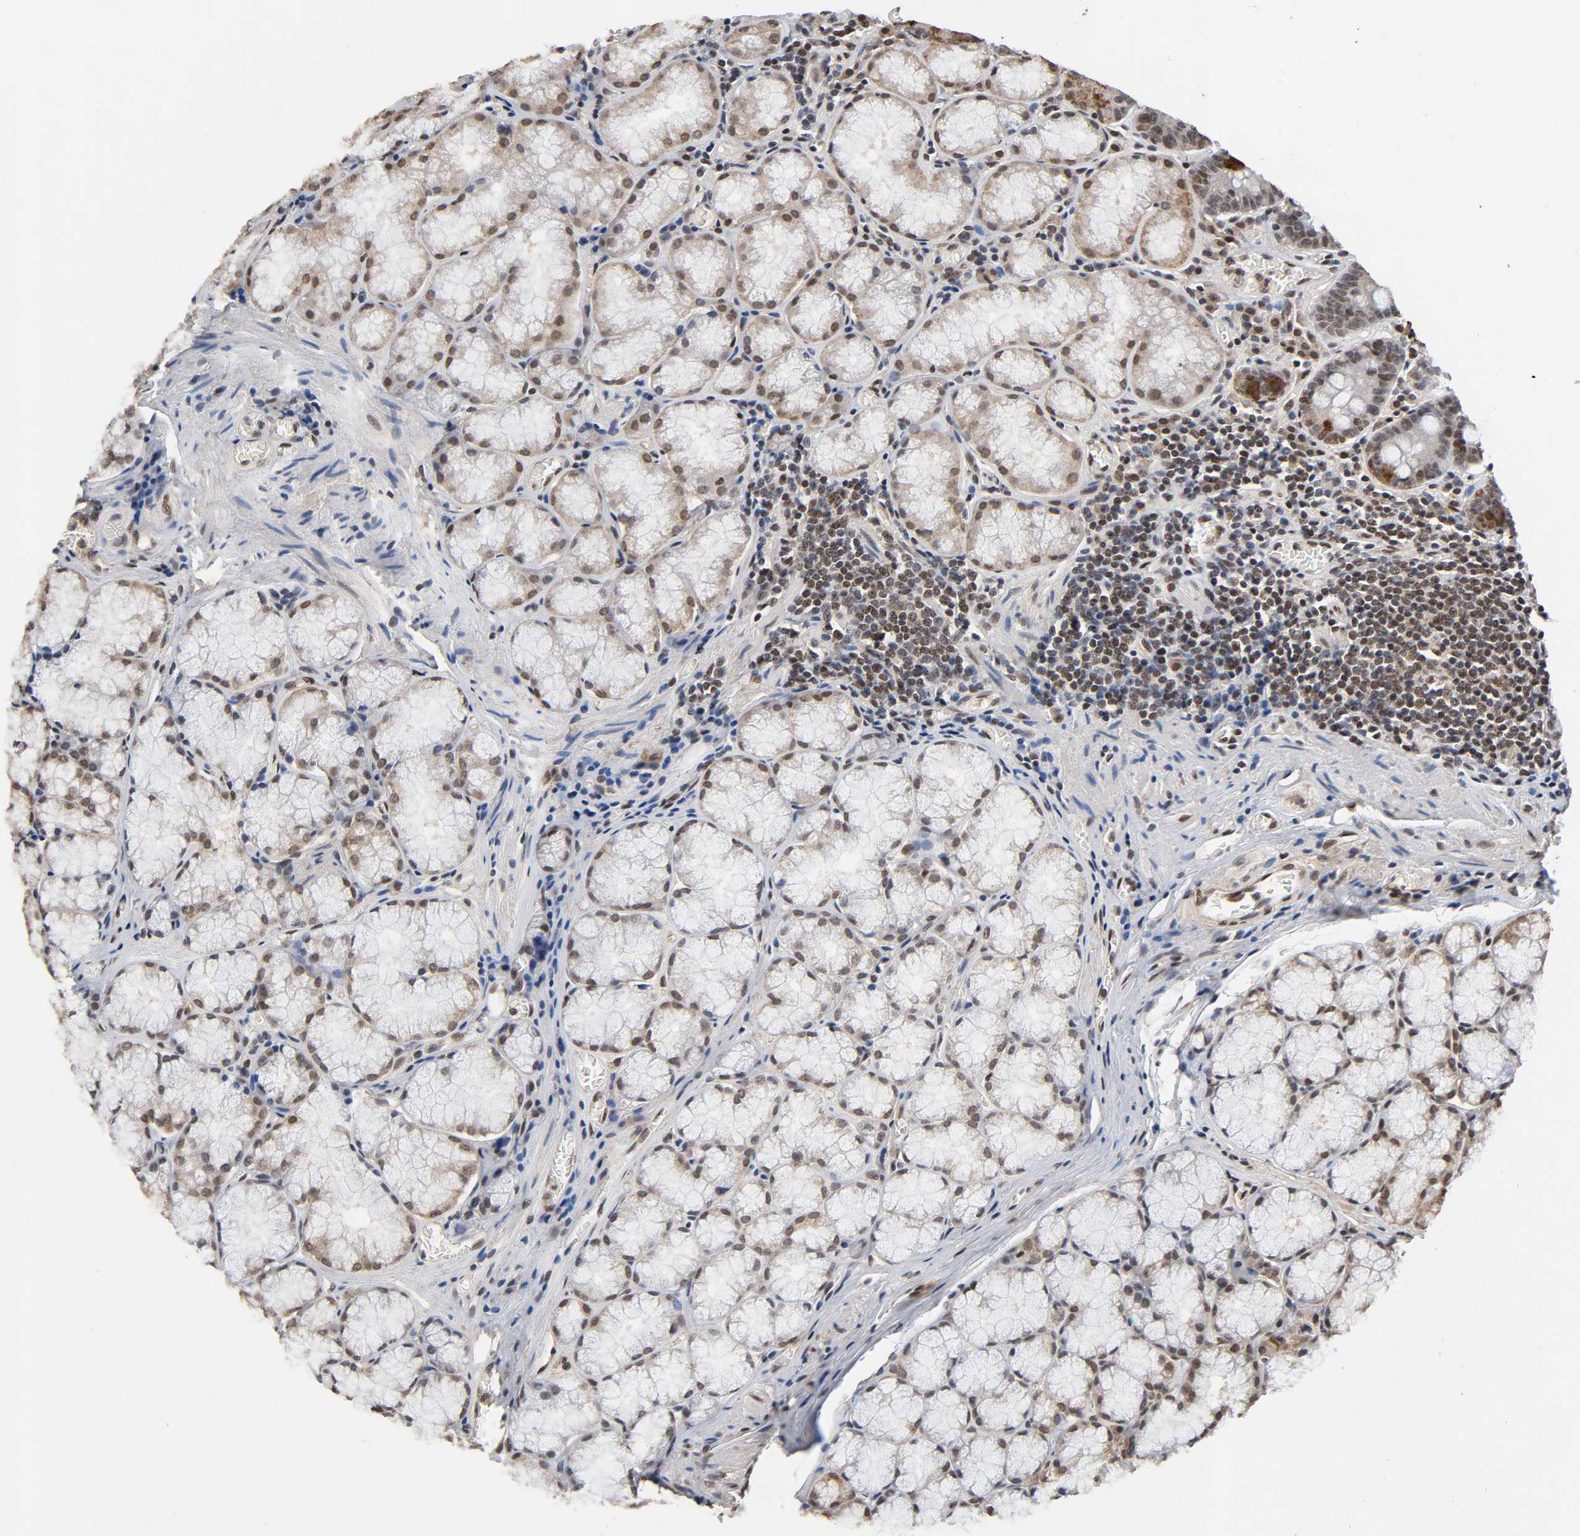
{"staining": {"intensity": "moderate", "quantity": ">75%", "location": "cytoplasmic/membranous,nuclear"}, "tissue": "stomach", "cell_type": "Glandular cells", "image_type": "normal", "snomed": [{"axis": "morphology", "description": "Normal tissue, NOS"}, {"axis": "topography", "description": "Stomach, lower"}], "caption": "About >75% of glandular cells in benign stomach display moderate cytoplasmic/membranous,nuclear protein staining as visualized by brown immunohistochemical staining.", "gene": "ZNF384", "patient": {"sex": "male", "age": 56}}